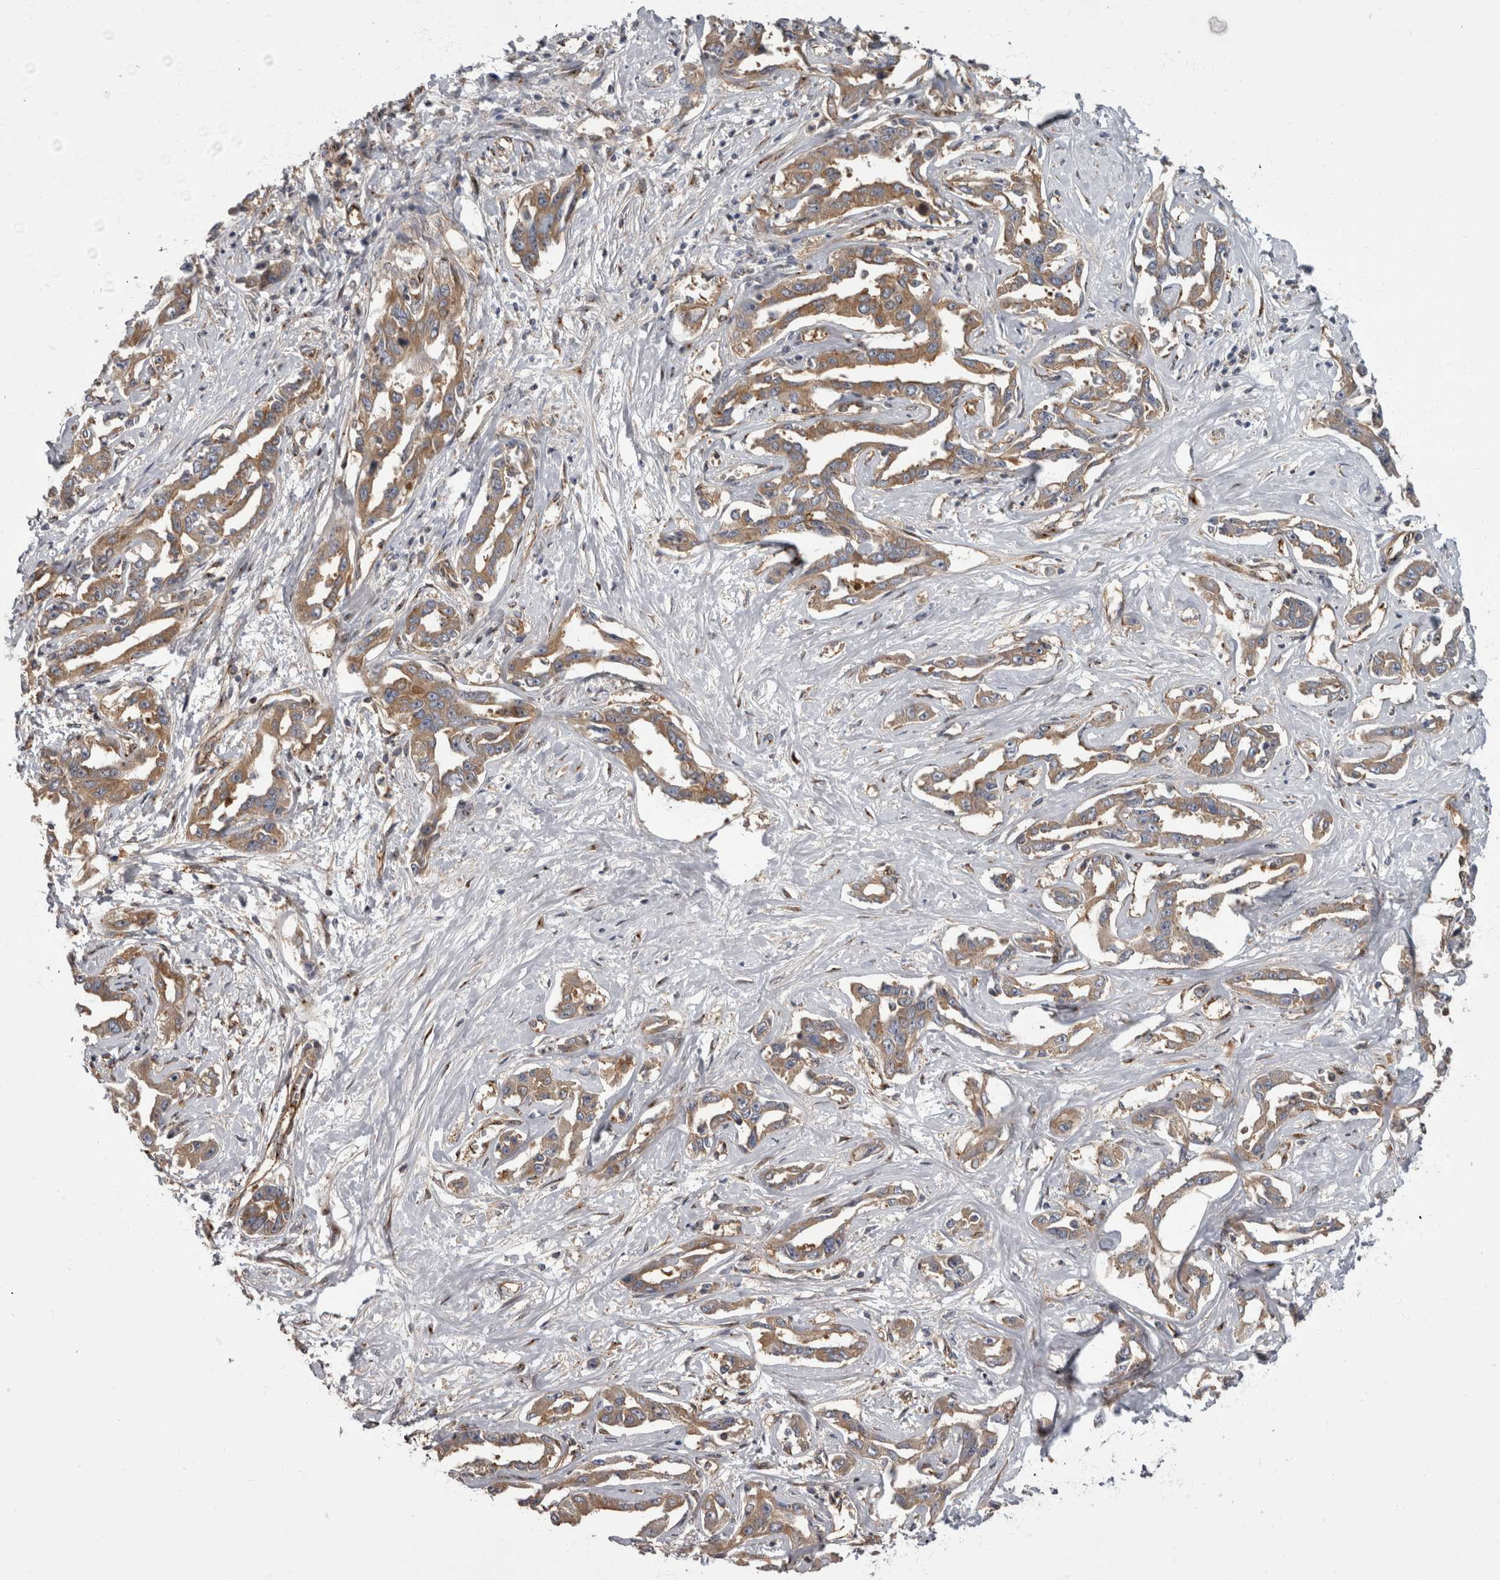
{"staining": {"intensity": "moderate", "quantity": ">75%", "location": "cytoplasmic/membranous"}, "tissue": "liver cancer", "cell_type": "Tumor cells", "image_type": "cancer", "snomed": [{"axis": "morphology", "description": "Cholangiocarcinoma"}, {"axis": "topography", "description": "Liver"}], "caption": "Liver cancer (cholangiocarcinoma) was stained to show a protein in brown. There is medium levels of moderate cytoplasmic/membranous staining in approximately >75% of tumor cells. Using DAB (3,3'-diaminobenzidine) (brown) and hematoxylin (blue) stains, captured at high magnification using brightfield microscopy.", "gene": "HOOK3", "patient": {"sex": "male", "age": 59}}